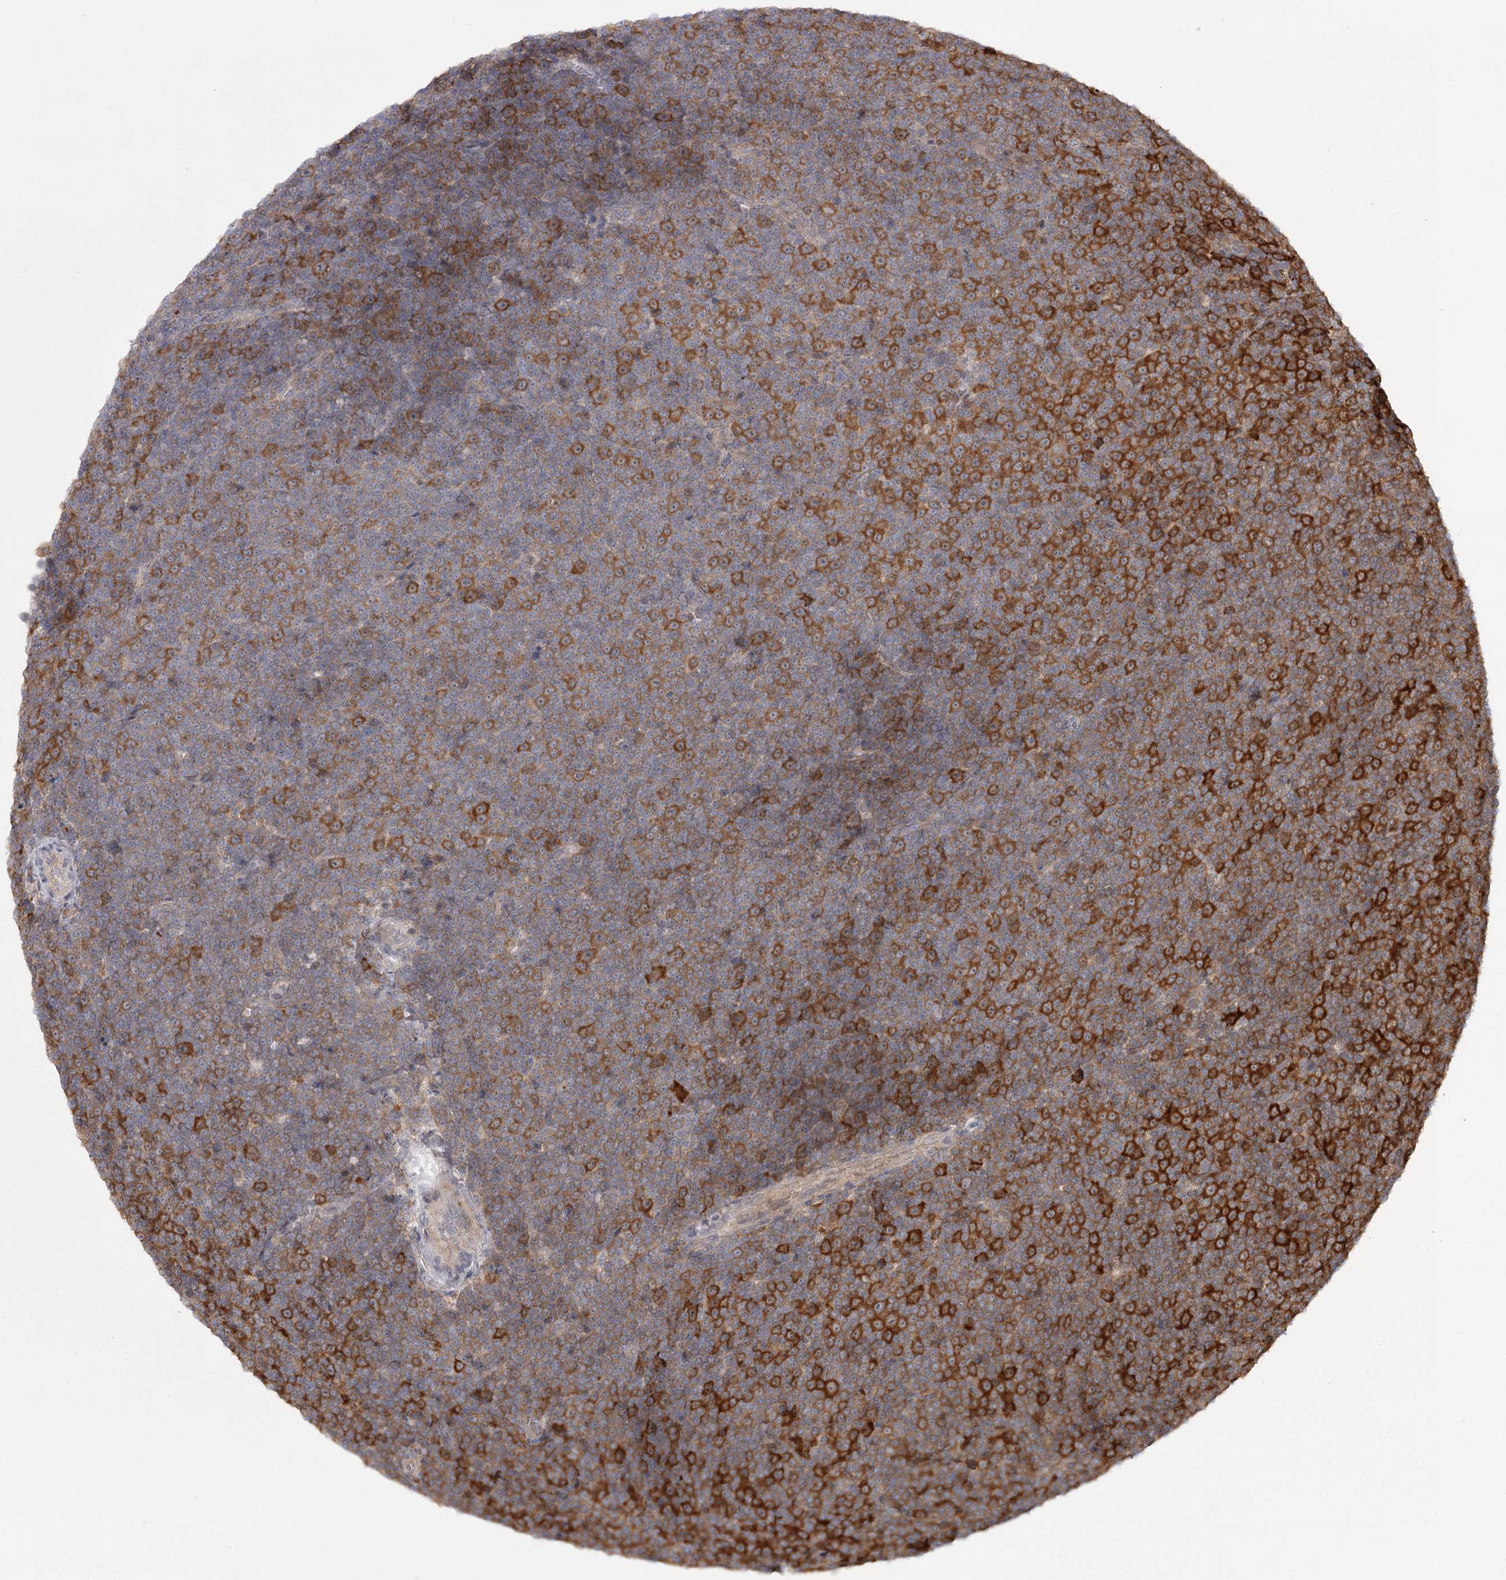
{"staining": {"intensity": "moderate", "quantity": "25%-75%", "location": "cytoplasmic/membranous"}, "tissue": "lymphoma", "cell_type": "Tumor cells", "image_type": "cancer", "snomed": [{"axis": "morphology", "description": "Malignant lymphoma, non-Hodgkin's type, Low grade"}, {"axis": "topography", "description": "Lymph node"}], "caption": "Moderate cytoplasmic/membranous expression for a protein is identified in approximately 25%-75% of tumor cells of lymphoma using immunohistochemistry.", "gene": "CCNG2", "patient": {"sex": "female", "age": 67}}